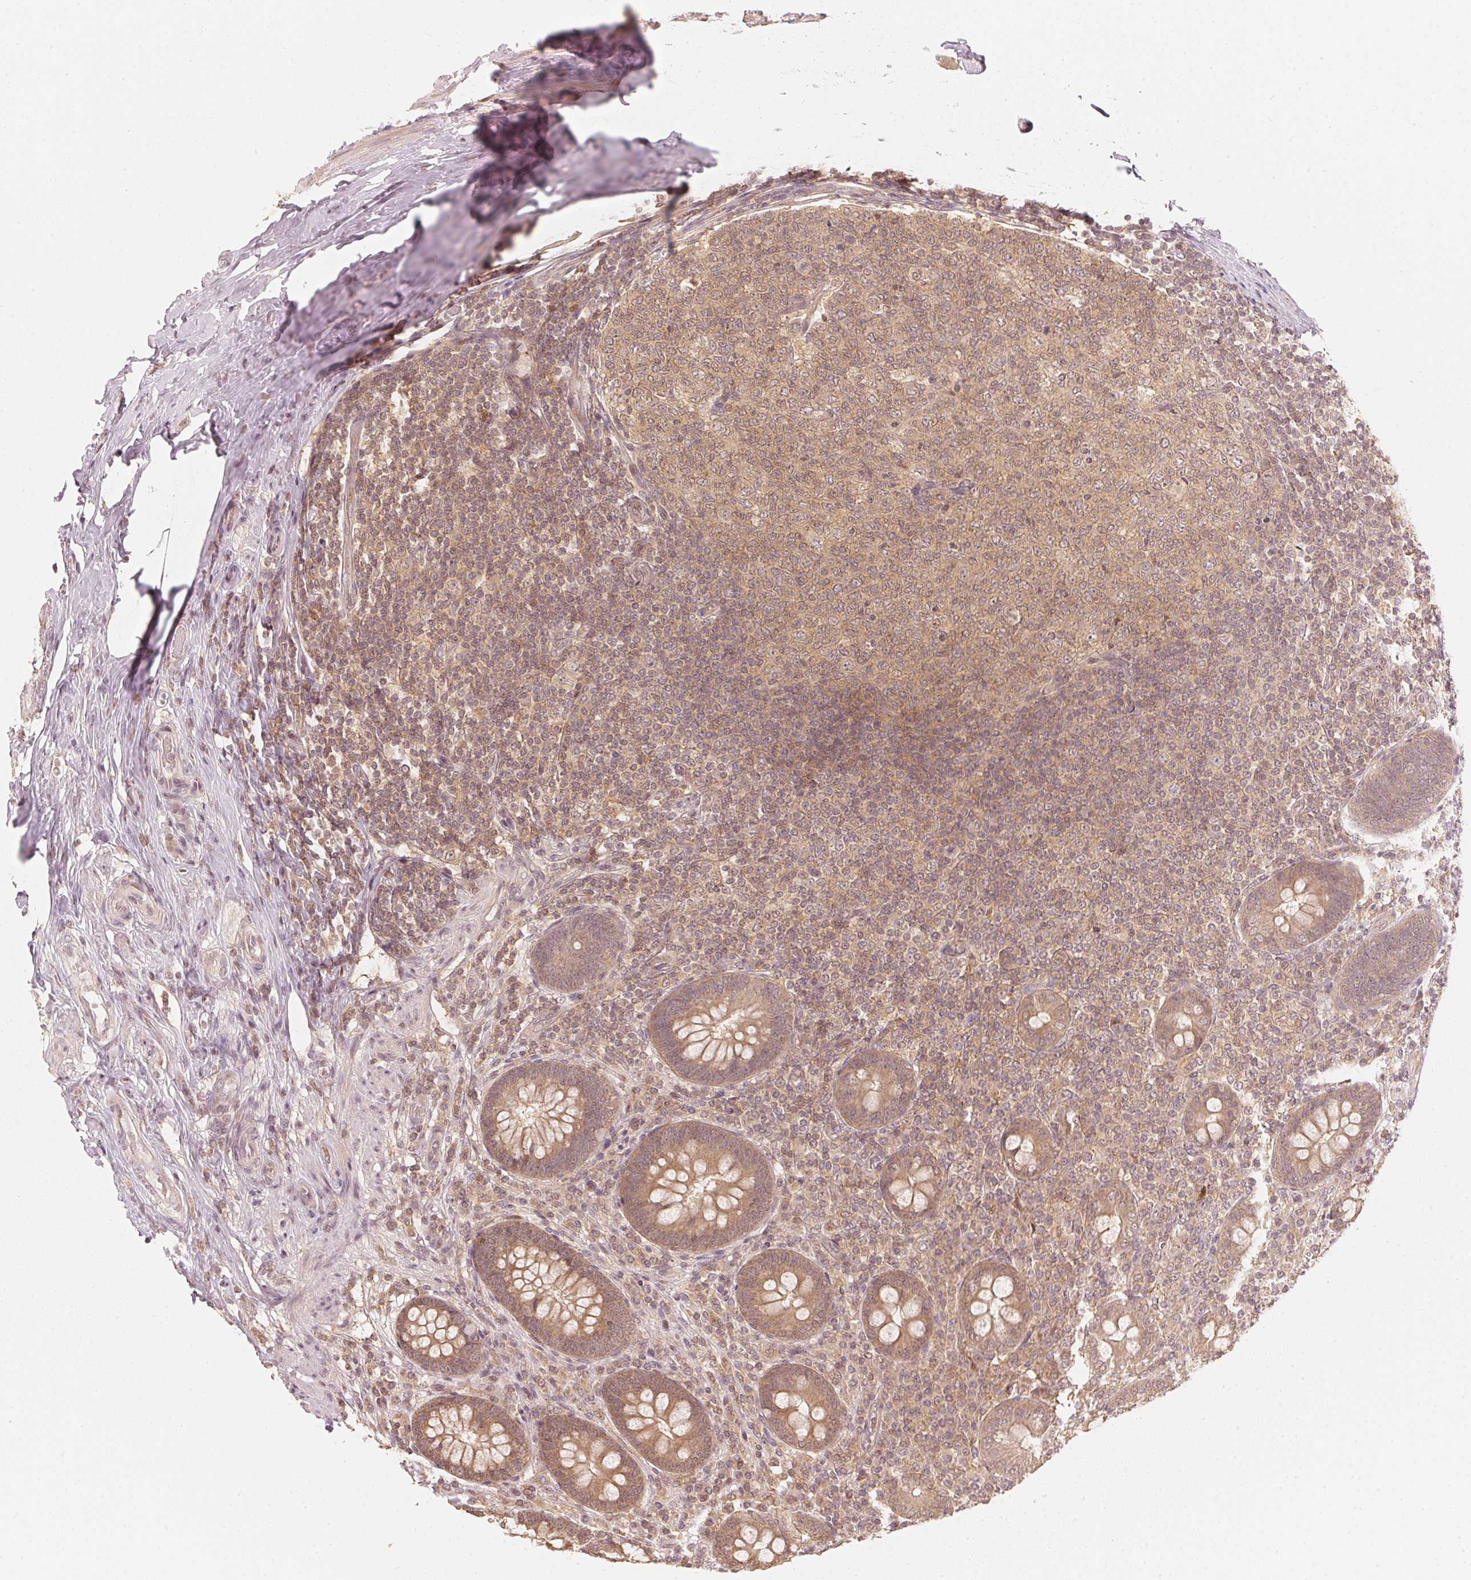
{"staining": {"intensity": "moderate", "quantity": ">75%", "location": "cytoplasmic/membranous,nuclear"}, "tissue": "appendix", "cell_type": "Glandular cells", "image_type": "normal", "snomed": [{"axis": "morphology", "description": "Normal tissue, NOS"}, {"axis": "topography", "description": "Appendix"}], "caption": "An immunohistochemistry (IHC) image of benign tissue is shown. Protein staining in brown labels moderate cytoplasmic/membranous,nuclear positivity in appendix within glandular cells.", "gene": "UBE2L3", "patient": {"sex": "male", "age": 71}}